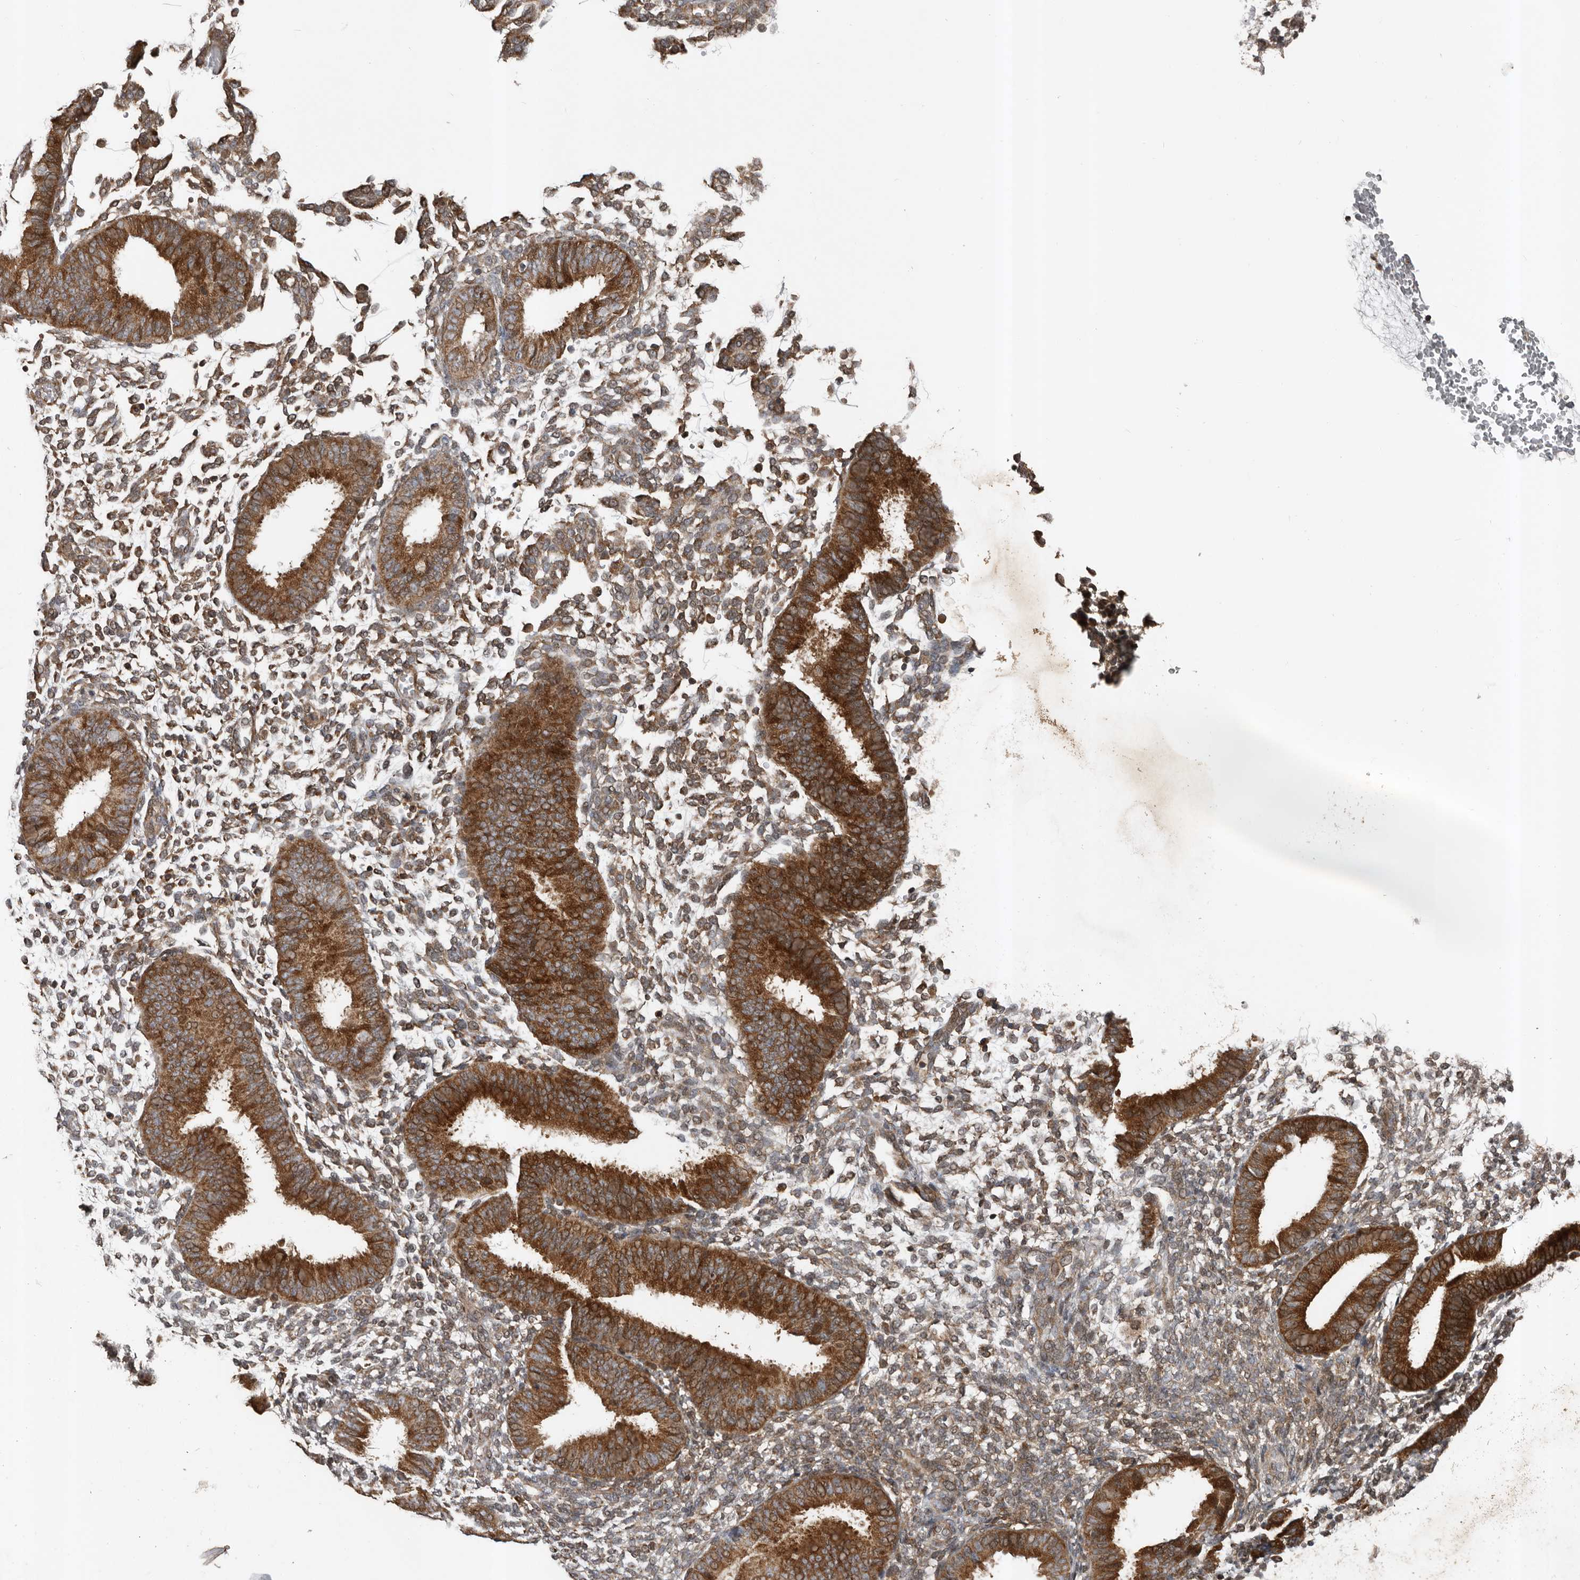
{"staining": {"intensity": "moderate", "quantity": "25%-75%", "location": "cytoplasmic/membranous"}, "tissue": "endometrium", "cell_type": "Cells in endometrial stroma", "image_type": "normal", "snomed": [{"axis": "morphology", "description": "Normal tissue, NOS"}, {"axis": "topography", "description": "Uterus"}, {"axis": "topography", "description": "Endometrium"}], "caption": "A brown stain shows moderate cytoplasmic/membranous positivity of a protein in cells in endometrial stroma of normal endometrium. (DAB = brown stain, brightfield microscopy at high magnification).", "gene": "CCDC190", "patient": {"sex": "female", "age": 48}}